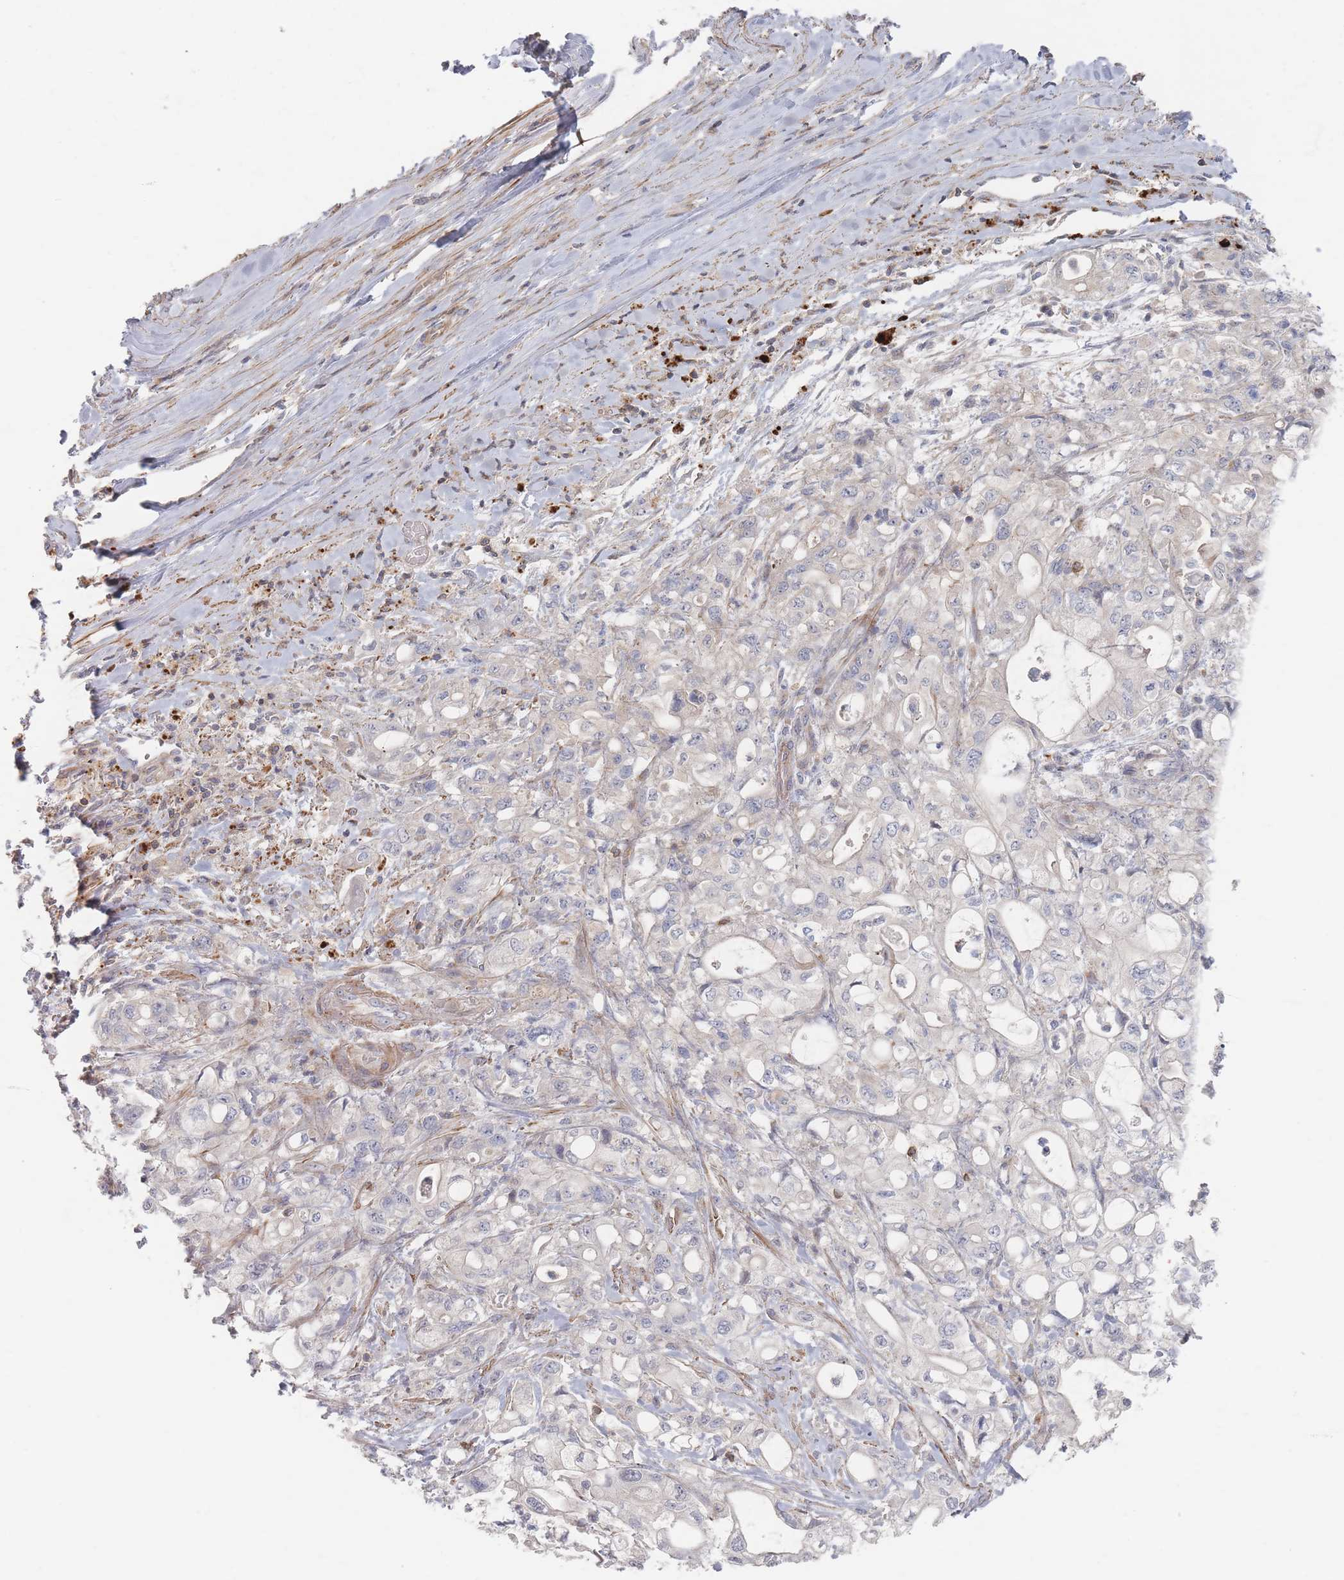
{"staining": {"intensity": "negative", "quantity": "none", "location": "none"}, "tissue": "pancreatic cancer", "cell_type": "Tumor cells", "image_type": "cancer", "snomed": [{"axis": "morphology", "description": "Adenocarcinoma, NOS"}, {"axis": "topography", "description": "Pancreas"}], "caption": "This image is of pancreatic adenocarcinoma stained with immunohistochemistry (IHC) to label a protein in brown with the nuclei are counter-stained blue. There is no expression in tumor cells.", "gene": "ZNF852", "patient": {"sex": "male", "age": 79}}